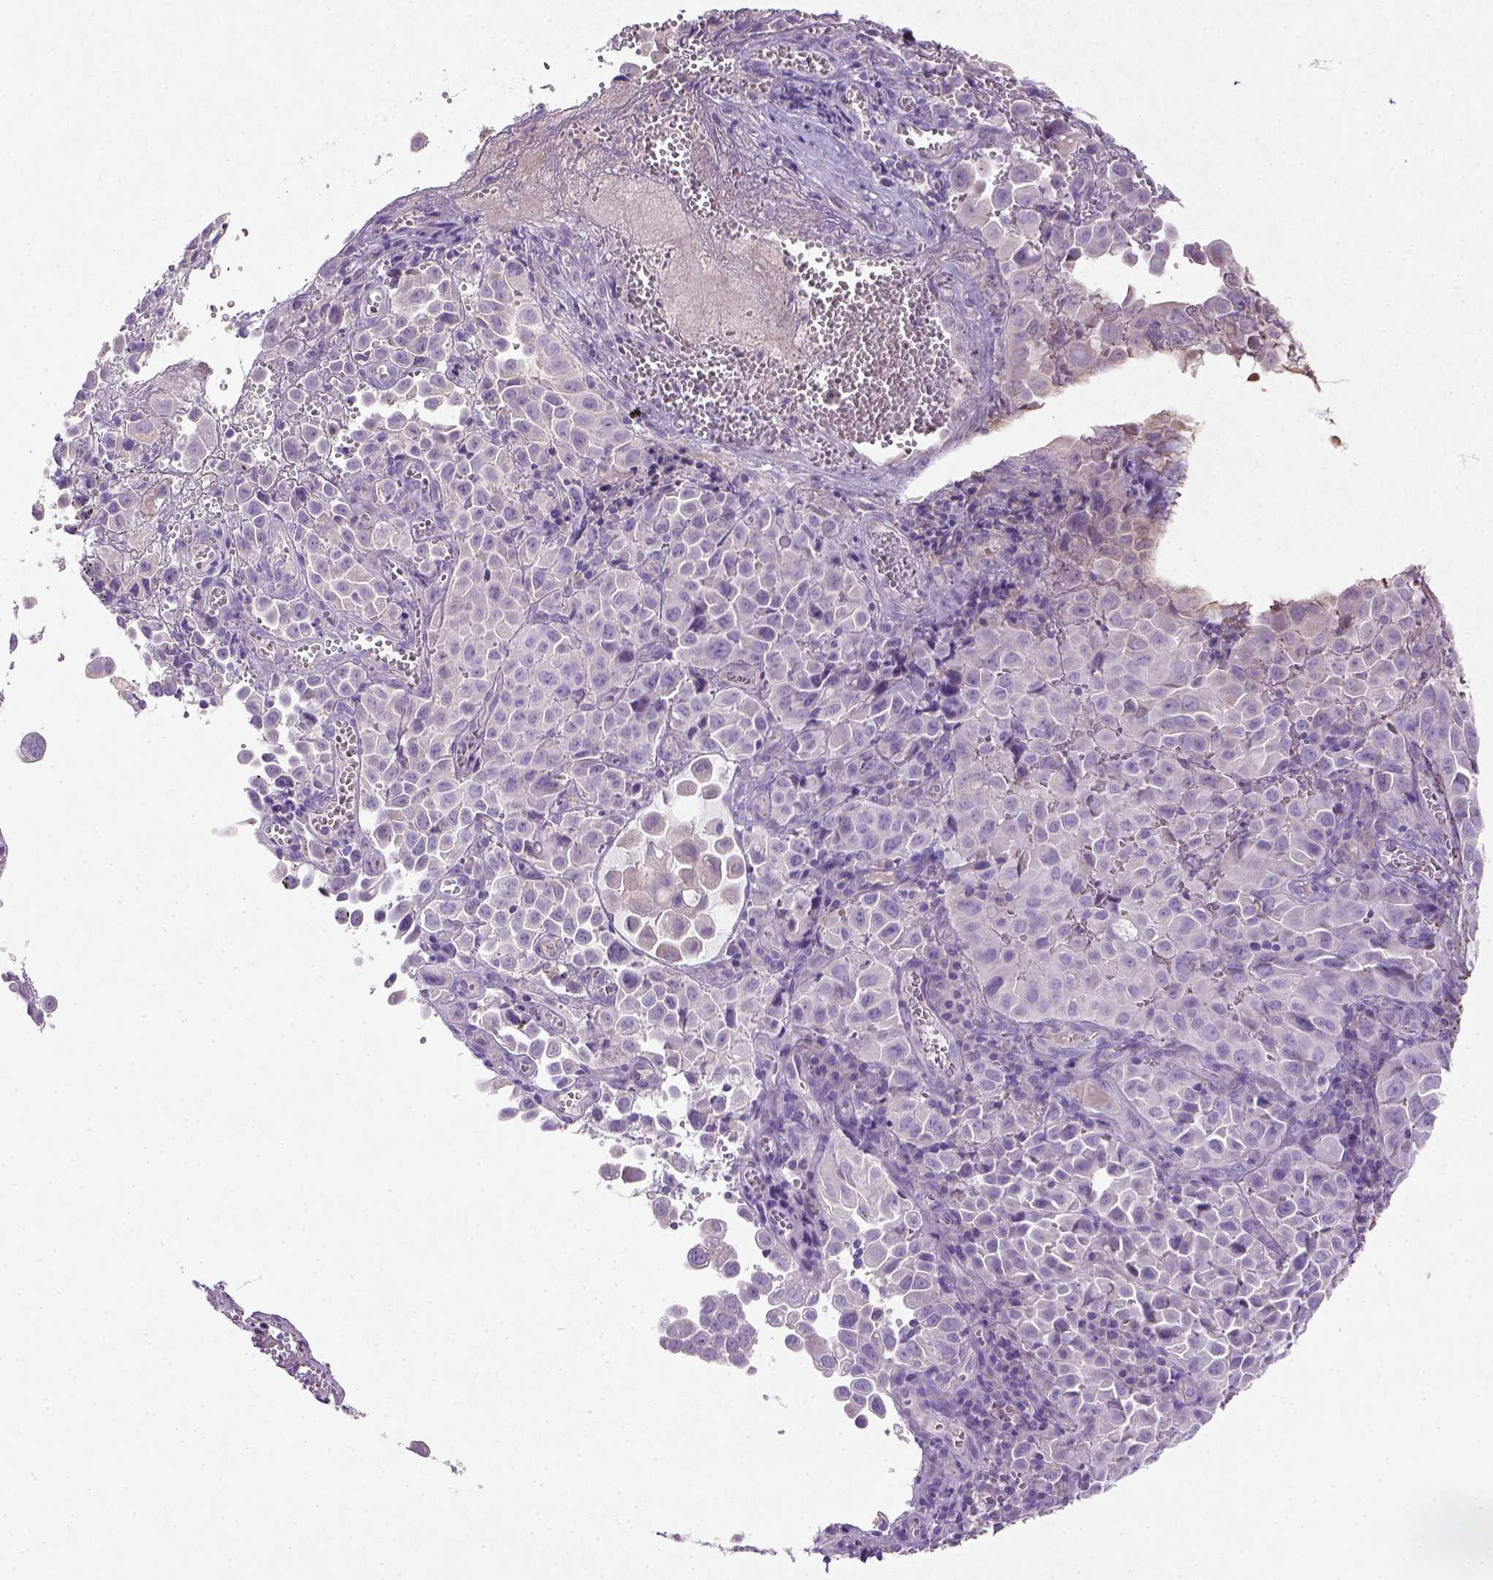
{"staining": {"intensity": "negative", "quantity": "none", "location": "none"}, "tissue": "cervical cancer", "cell_type": "Tumor cells", "image_type": "cancer", "snomed": [{"axis": "morphology", "description": "Squamous cell carcinoma, NOS"}, {"axis": "topography", "description": "Cervix"}], "caption": "Protein analysis of cervical cancer reveals no significant staining in tumor cells.", "gene": "NUDT2", "patient": {"sex": "female", "age": 55}}